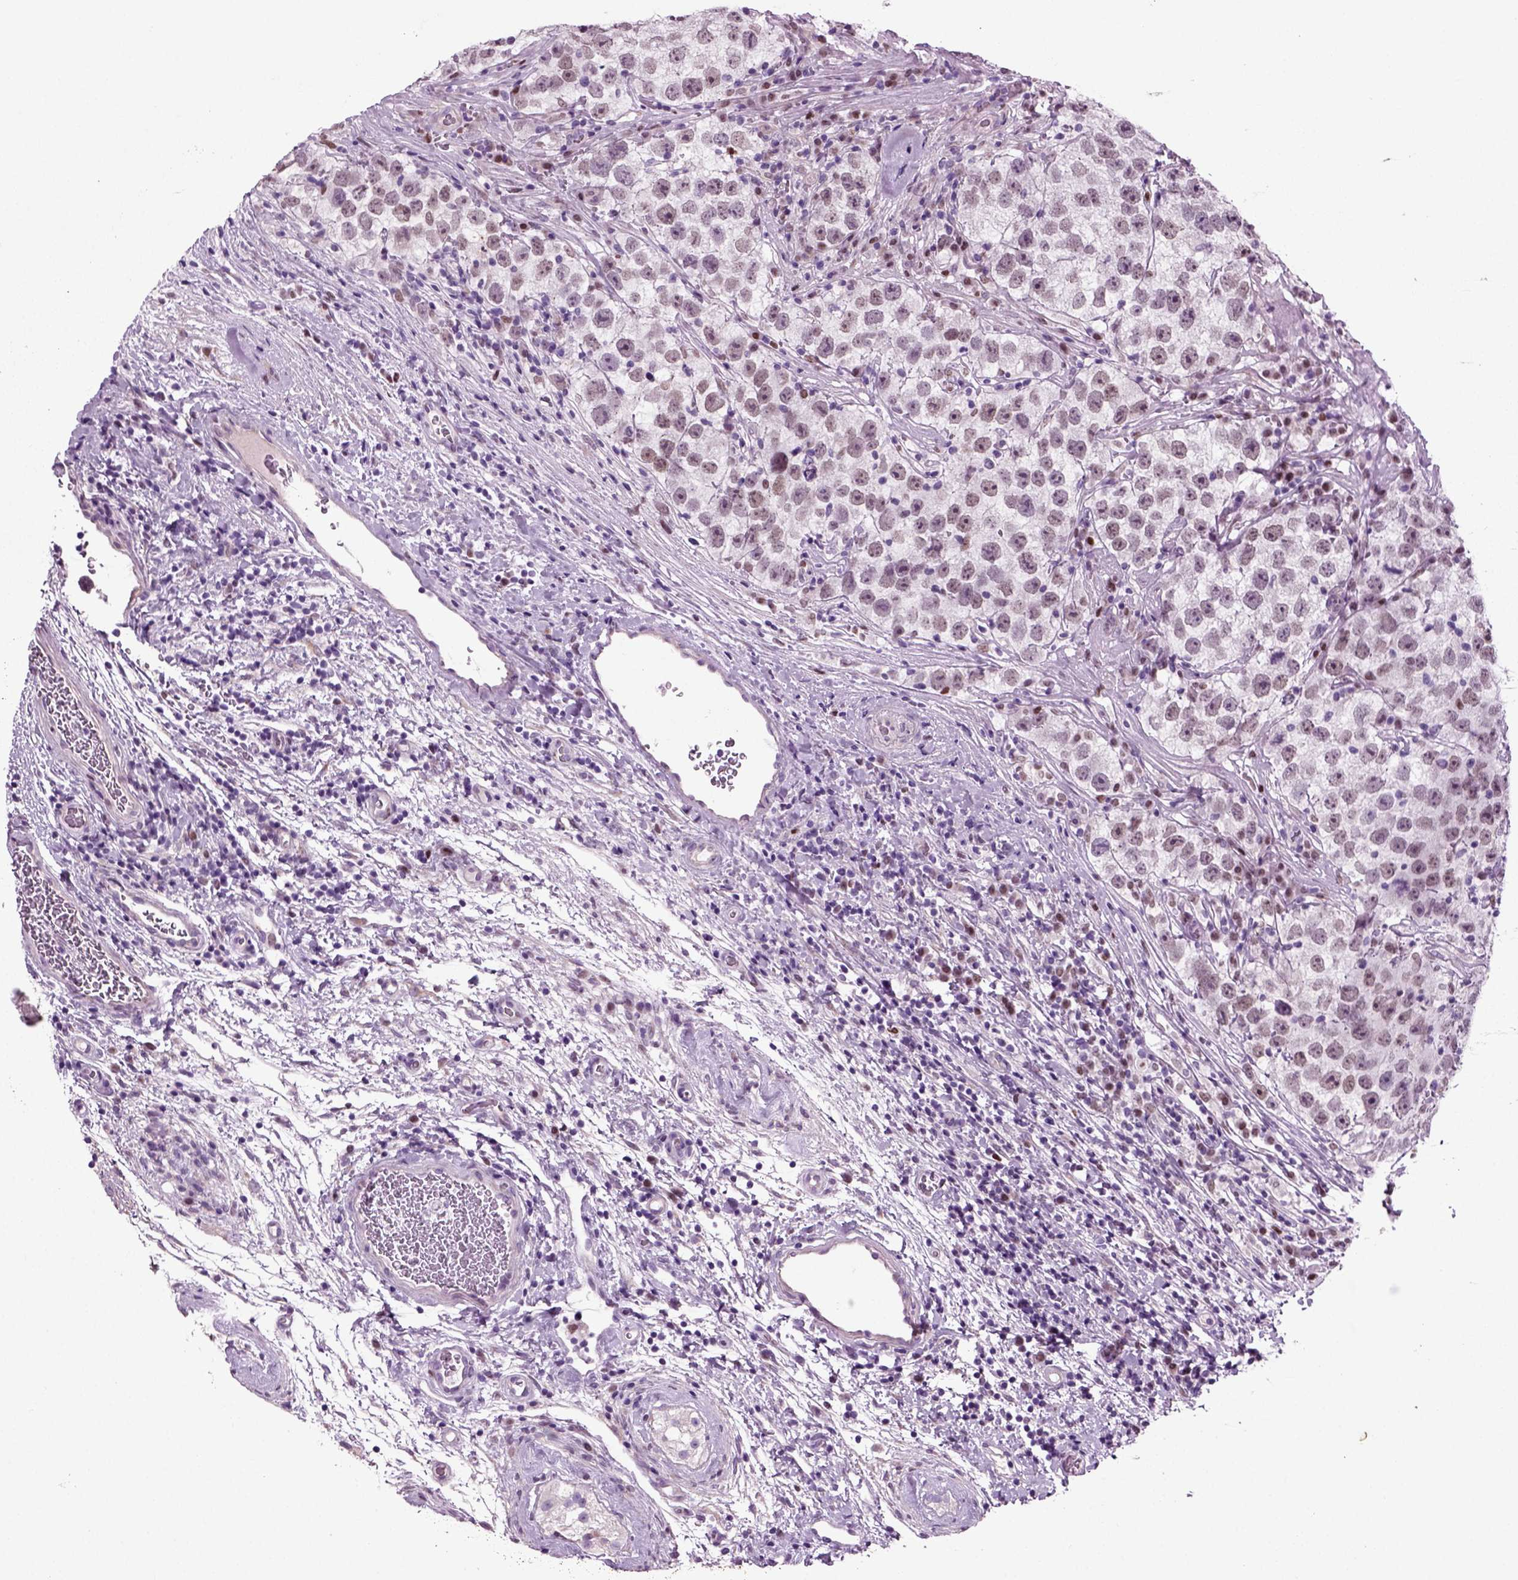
{"staining": {"intensity": "weak", "quantity": "25%-75%", "location": "nuclear"}, "tissue": "testis cancer", "cell_type": "Tumor cells", "image_type": "cancer", "snomed": [{"axis": "morphology", "description": "Normal tissue, NOS"}, {"axis": "morphology", "description": "Seminoma, NOS"}, {"axis": "topography", "description": "Testis"}], "caption": "IHC photomicrograph of neoplastic tissue: testis cancer stained using IHC shows low levels of weak protein expression localized specifically in the nuclear of tumor cells, appearing as a nuclear brown color.", "gene": "ARID3A", "patient": {"sex": "male", "age": 31}}